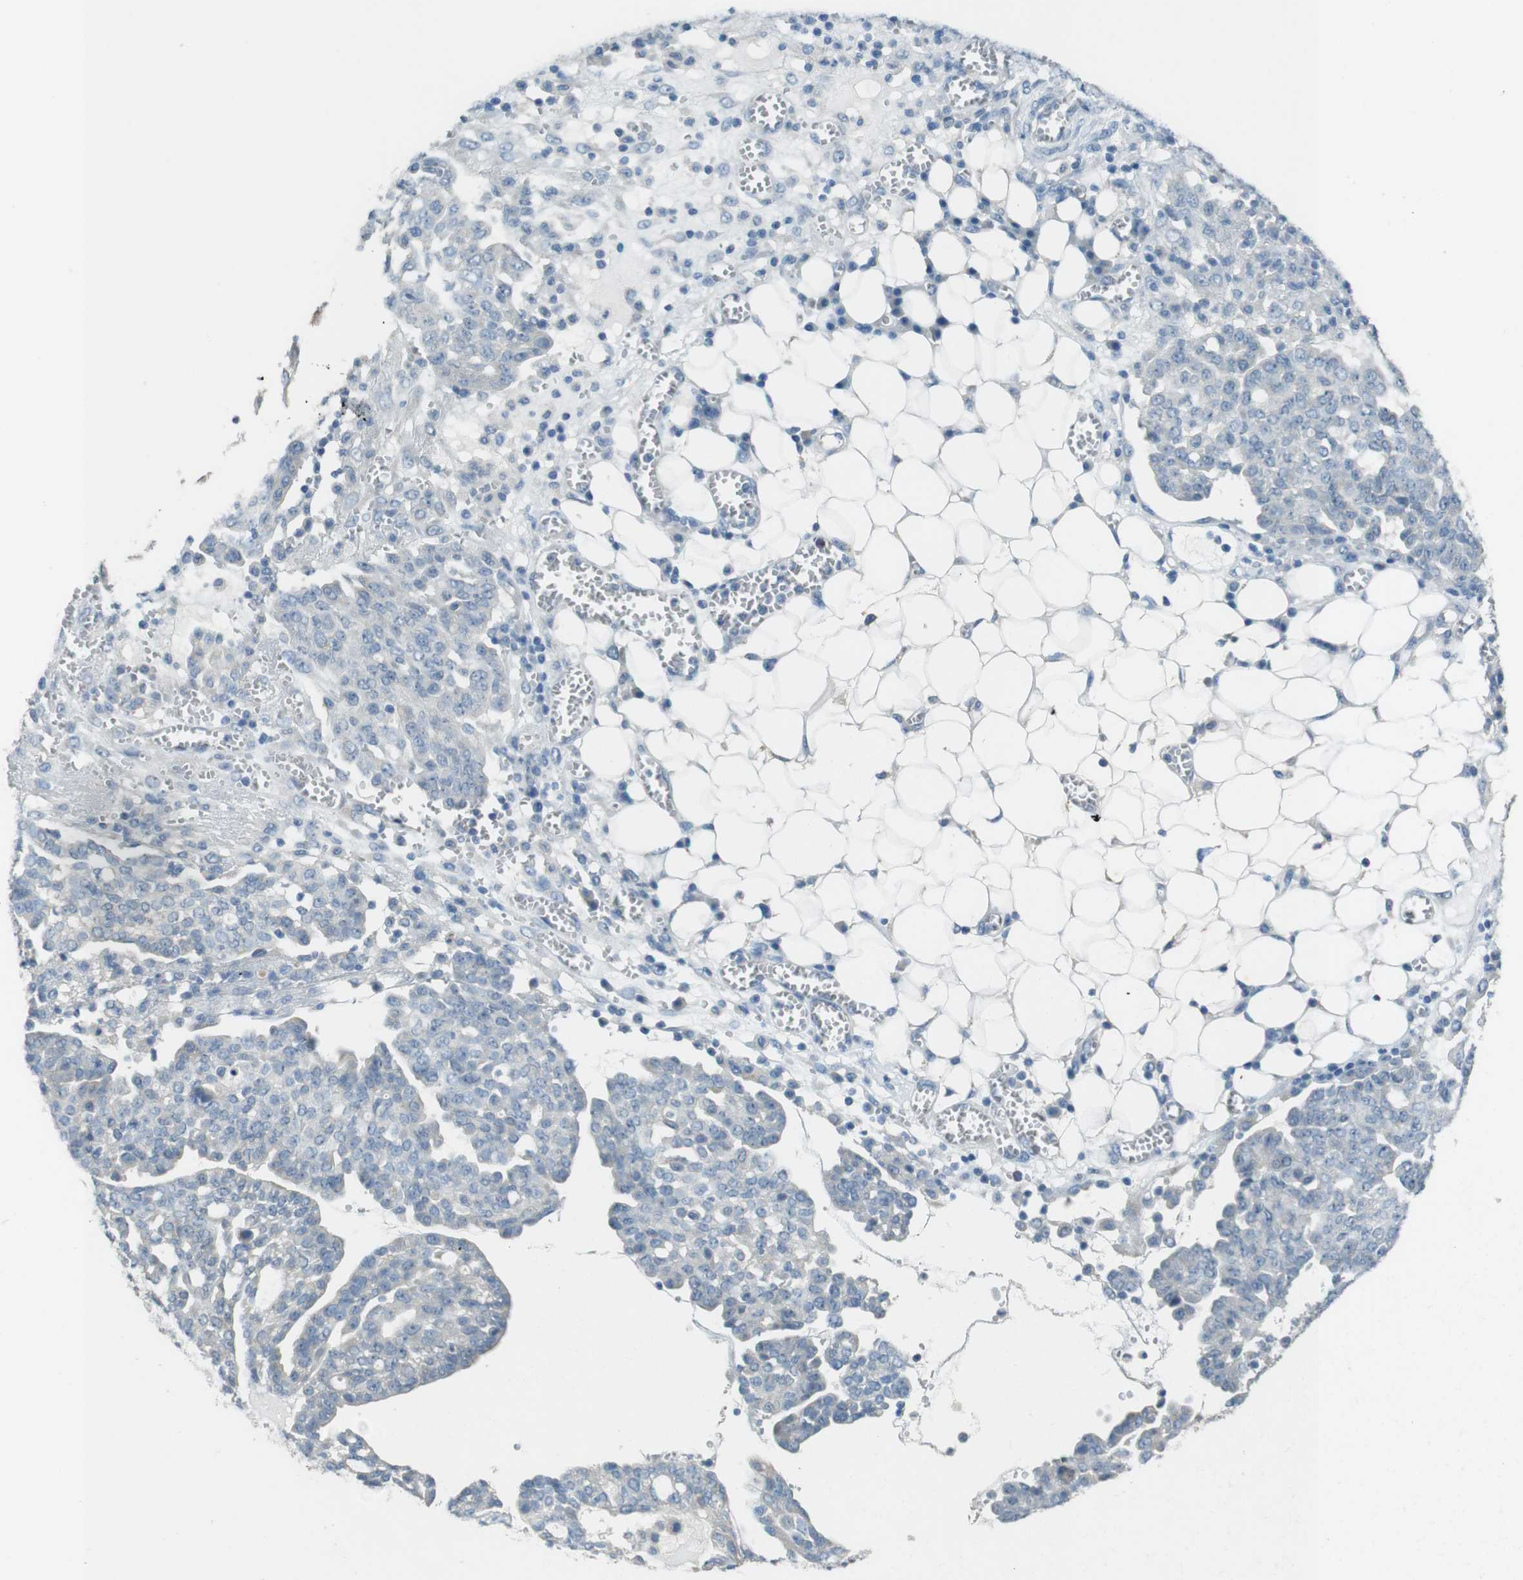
{"staining": {"intensity": "negative", "quantity": "none", "location": "none"}, "tissue": "ovarian cancer", "cell_type": "Tumor cells", "image_type": "cancer", "snomed": [{"axis": "morphology", "description": "Cystadenocarcinoma, serous, NOS"}, {"axis": "topography", "description": "Soft tissue"}, {"axis": "topography", "description": "Ovary"}], "caption": "Ovarian serous cystadenocarcinoma was stained to show a protein in brown. There is no significant expression in tumor cells. (Stains: DAB IHC with hematoxylin counter stain, Microscopy: brightfield microscopy at high magnification).", "gene": "ENTPD7", "patient": {"sex": "female", "age": 57}}